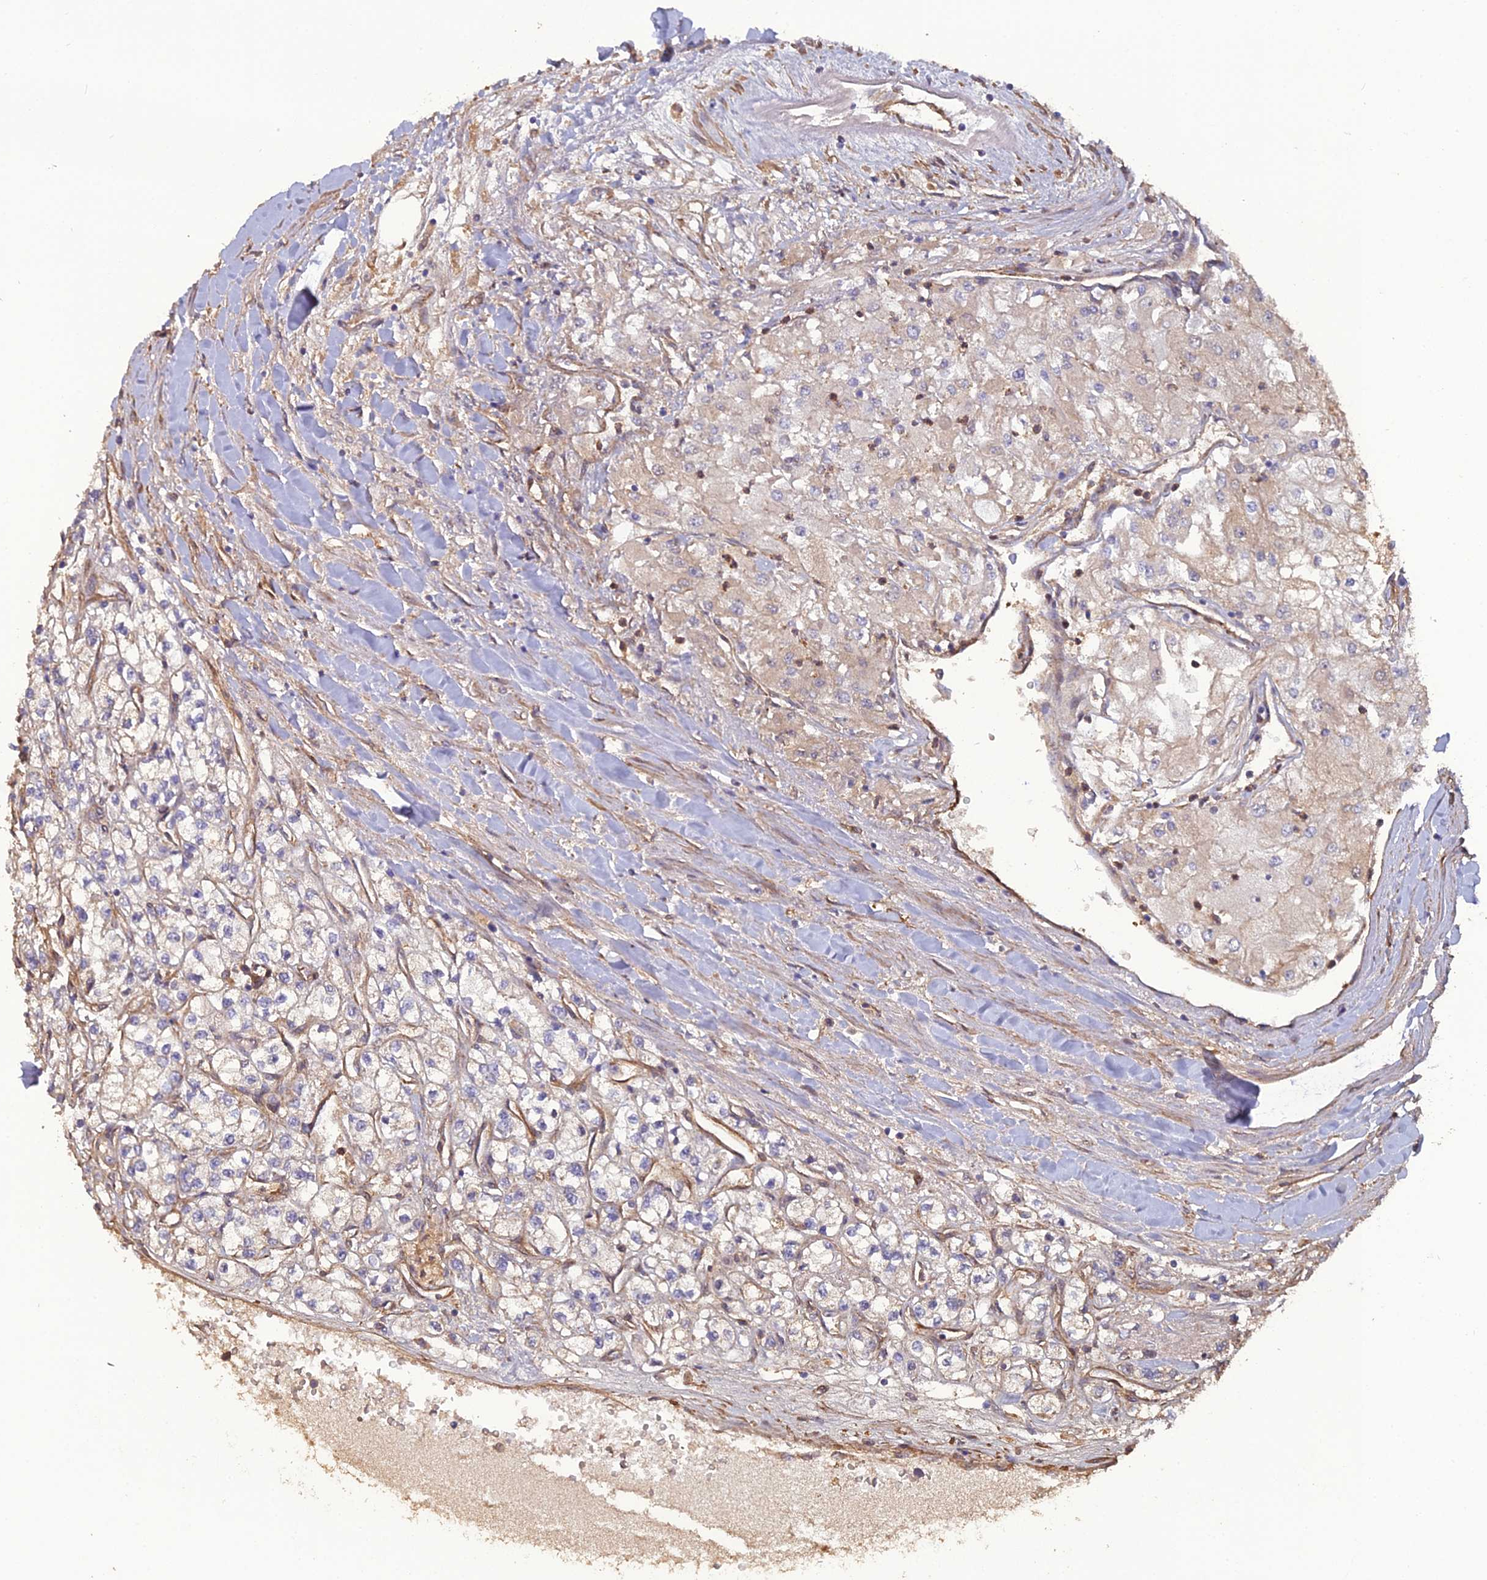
{"staining": {"intensity": "weak", "quantity": "25%-75%", "location": "cytoplasmic/membranous"}, "tissue": "renal cancer", "cell_type": "Tumor cells", "image_type": "cancer", "snomed": [{"axis": "morphology", "description": "Adenocarcinoma, NOS"}, {"axis": "topography", "description": "Kidney"}], "caption": "IHC image of neoplastic tissue: human renal cancer stained using immunohistochemistry (IHC) reveals low levels of weak protein expression localized specifically in the cytoplasmic/membranous of tumor cells, appearing as a cytoplasmic/membranous brown color.", "gene": "ATP6V0A2", "patient": {"sex": "male", "age": 80}}